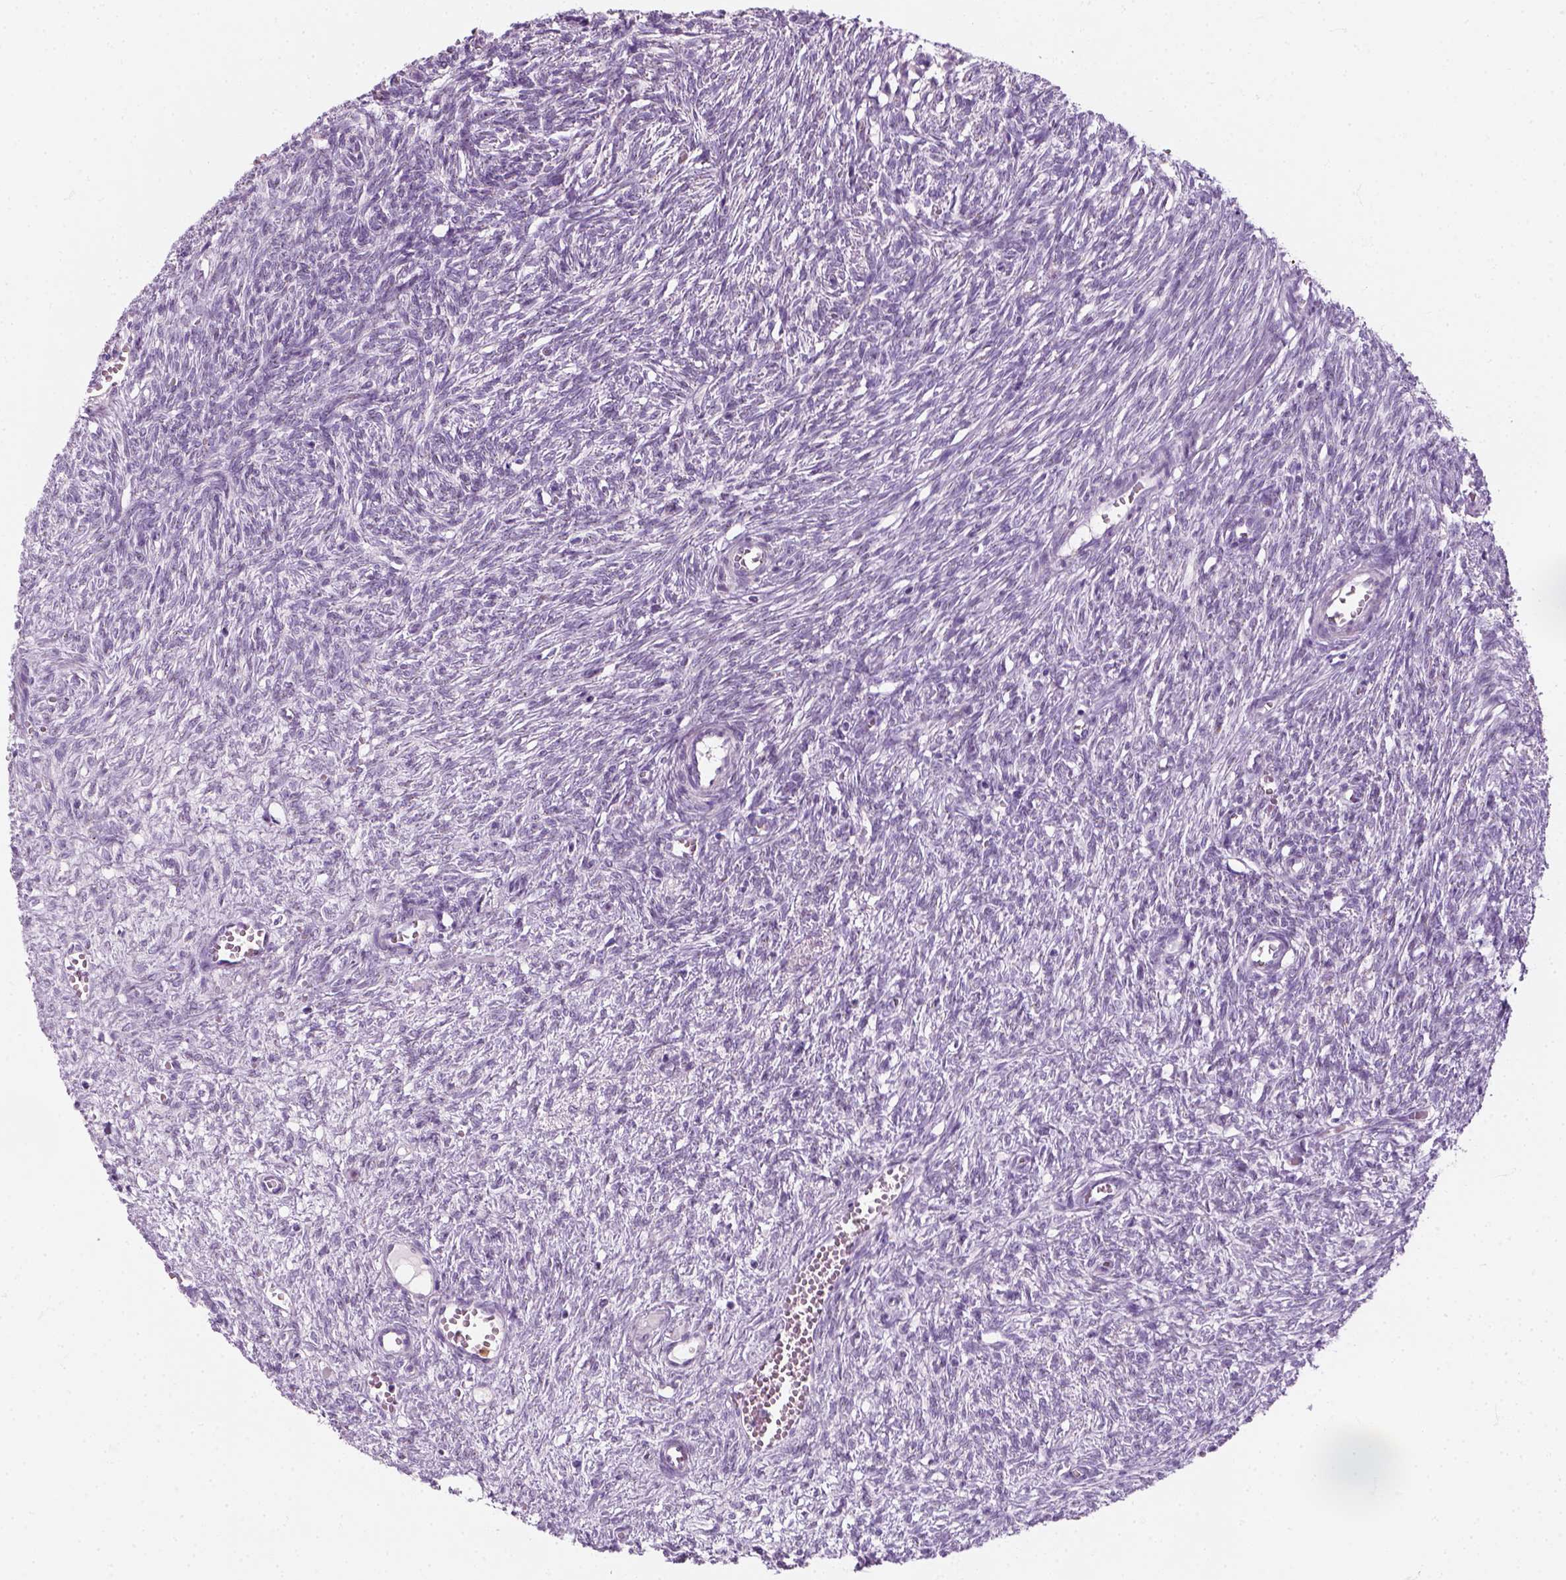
{"staining": {"intensity": "negative", "quantity": "none", "location": "none"}, "tissue": "ovary", "cell_type": "Ovarian stroma cells", "image_type": "normal", "snomed": [{"axis": "morphology", "description": "Normal tissue, NOS"}, {"axis": "topography", "description": "Ovary"}], "caption": "Ovarian stroma cells show no significant protein positivity in unremarkable ovary. (Brightfield microscopy of DAB immunohistochemistry (IHC) at high magnification).", "gene": "IL4", "patient": {"sex": "female", "age": 46}}